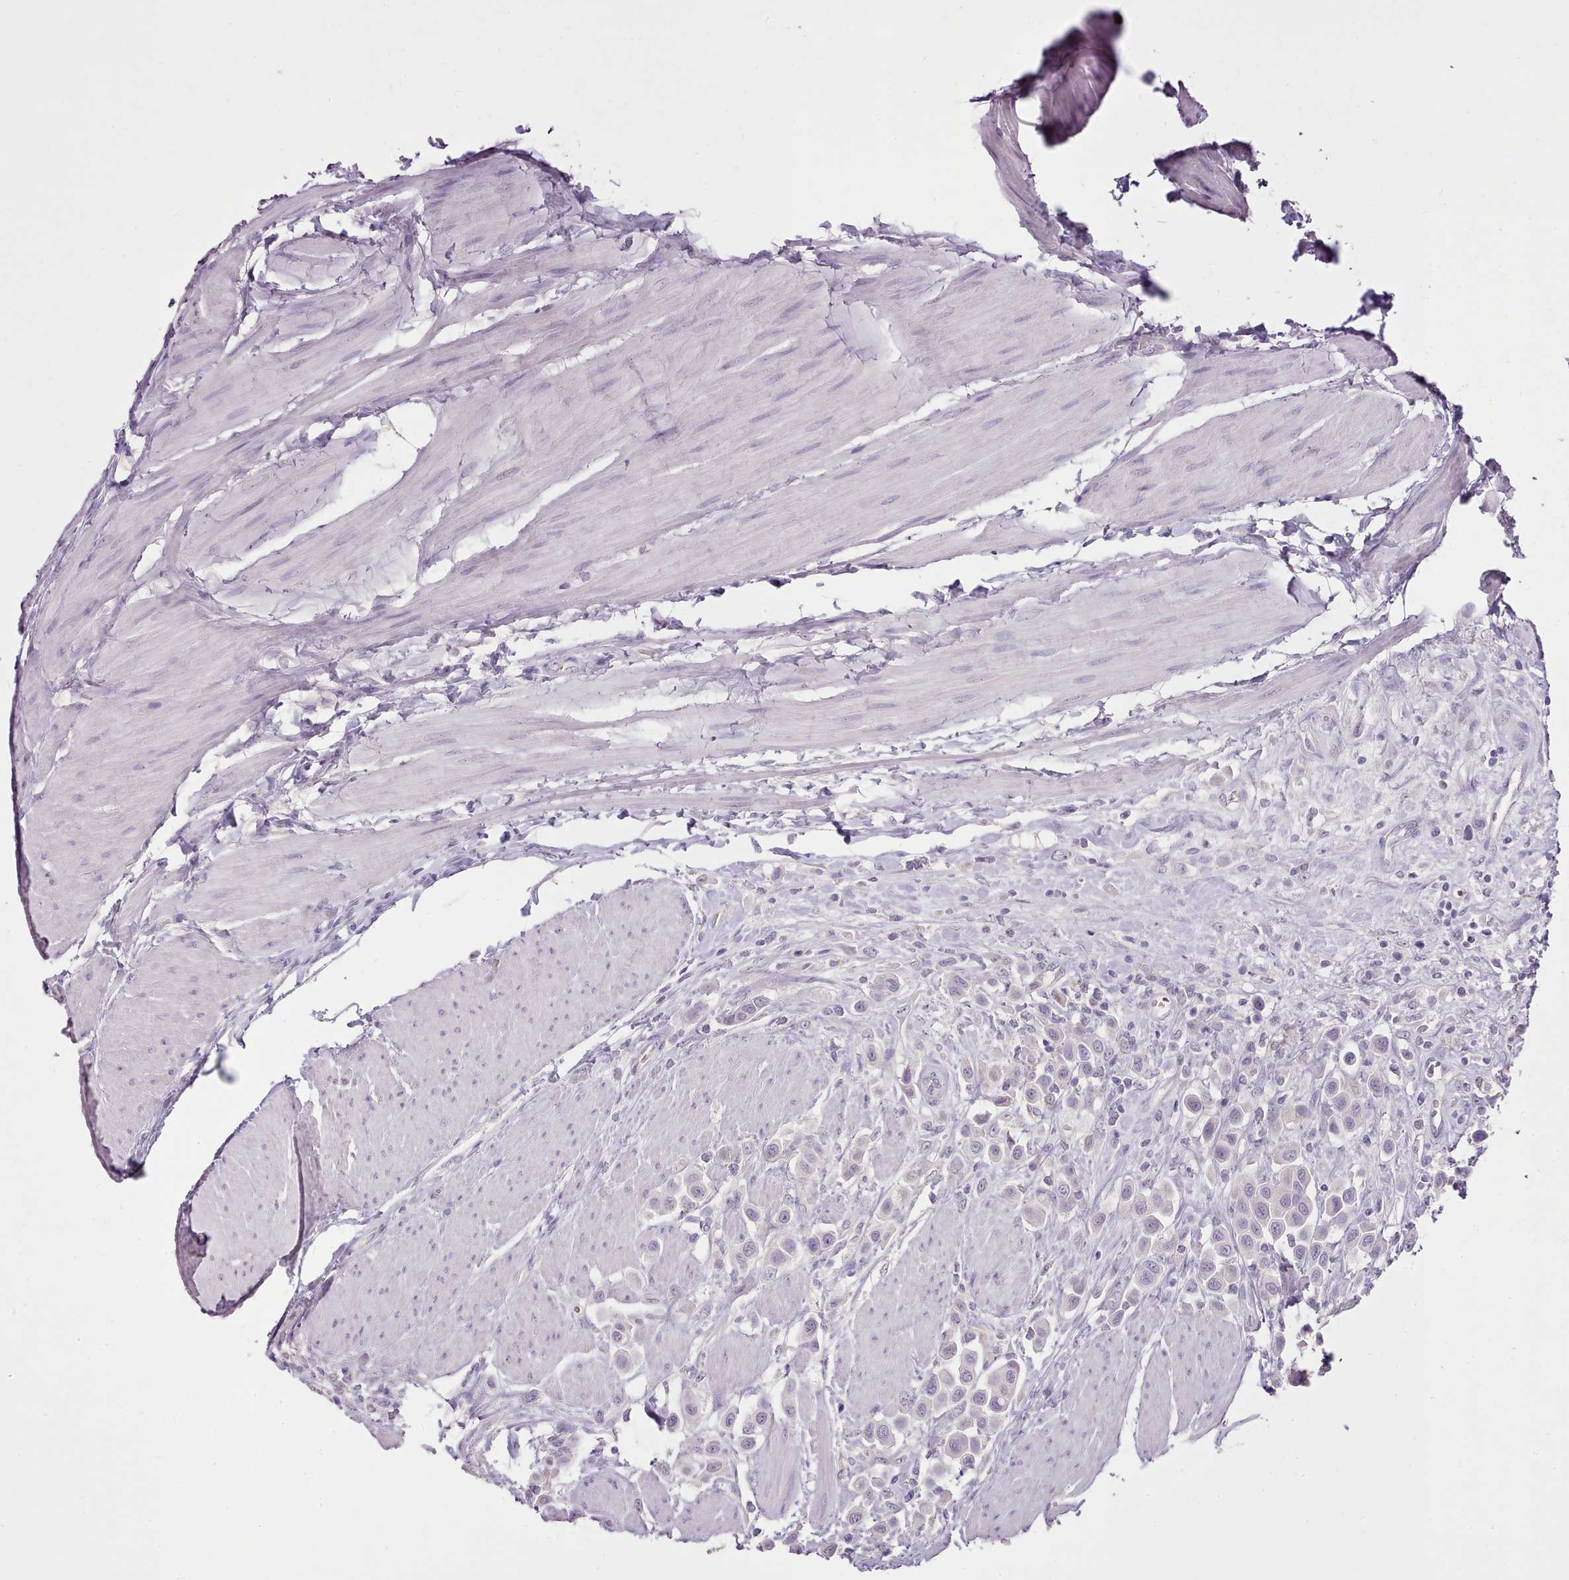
{"staining": {"intensity": "negative", "quantity": "none", "location": "none"}, "tissue": "urothelial cancer", "cell_type": "Tumor cells", "image_type": "cancer", "snomed": [{"axis": "morphology", "description": "Urothelial carcinoma, High grade"}, {"axis": "topography", "description": "Urinary bladder"}], "caption": "A high-resolution micrograph shows immunohistochemistry staining of urothelial cancer, which reveals no significant expression in tumor cells. The staining was performed using DAB (3,3'-diaminobenzidine) to visualize the protein expression in brown, while the nuclei were stained in blue with hematoxylin (Magnification: 20x).", "gene": "BLOC1S2", "patient": {"sex": "male", "age": 50}}